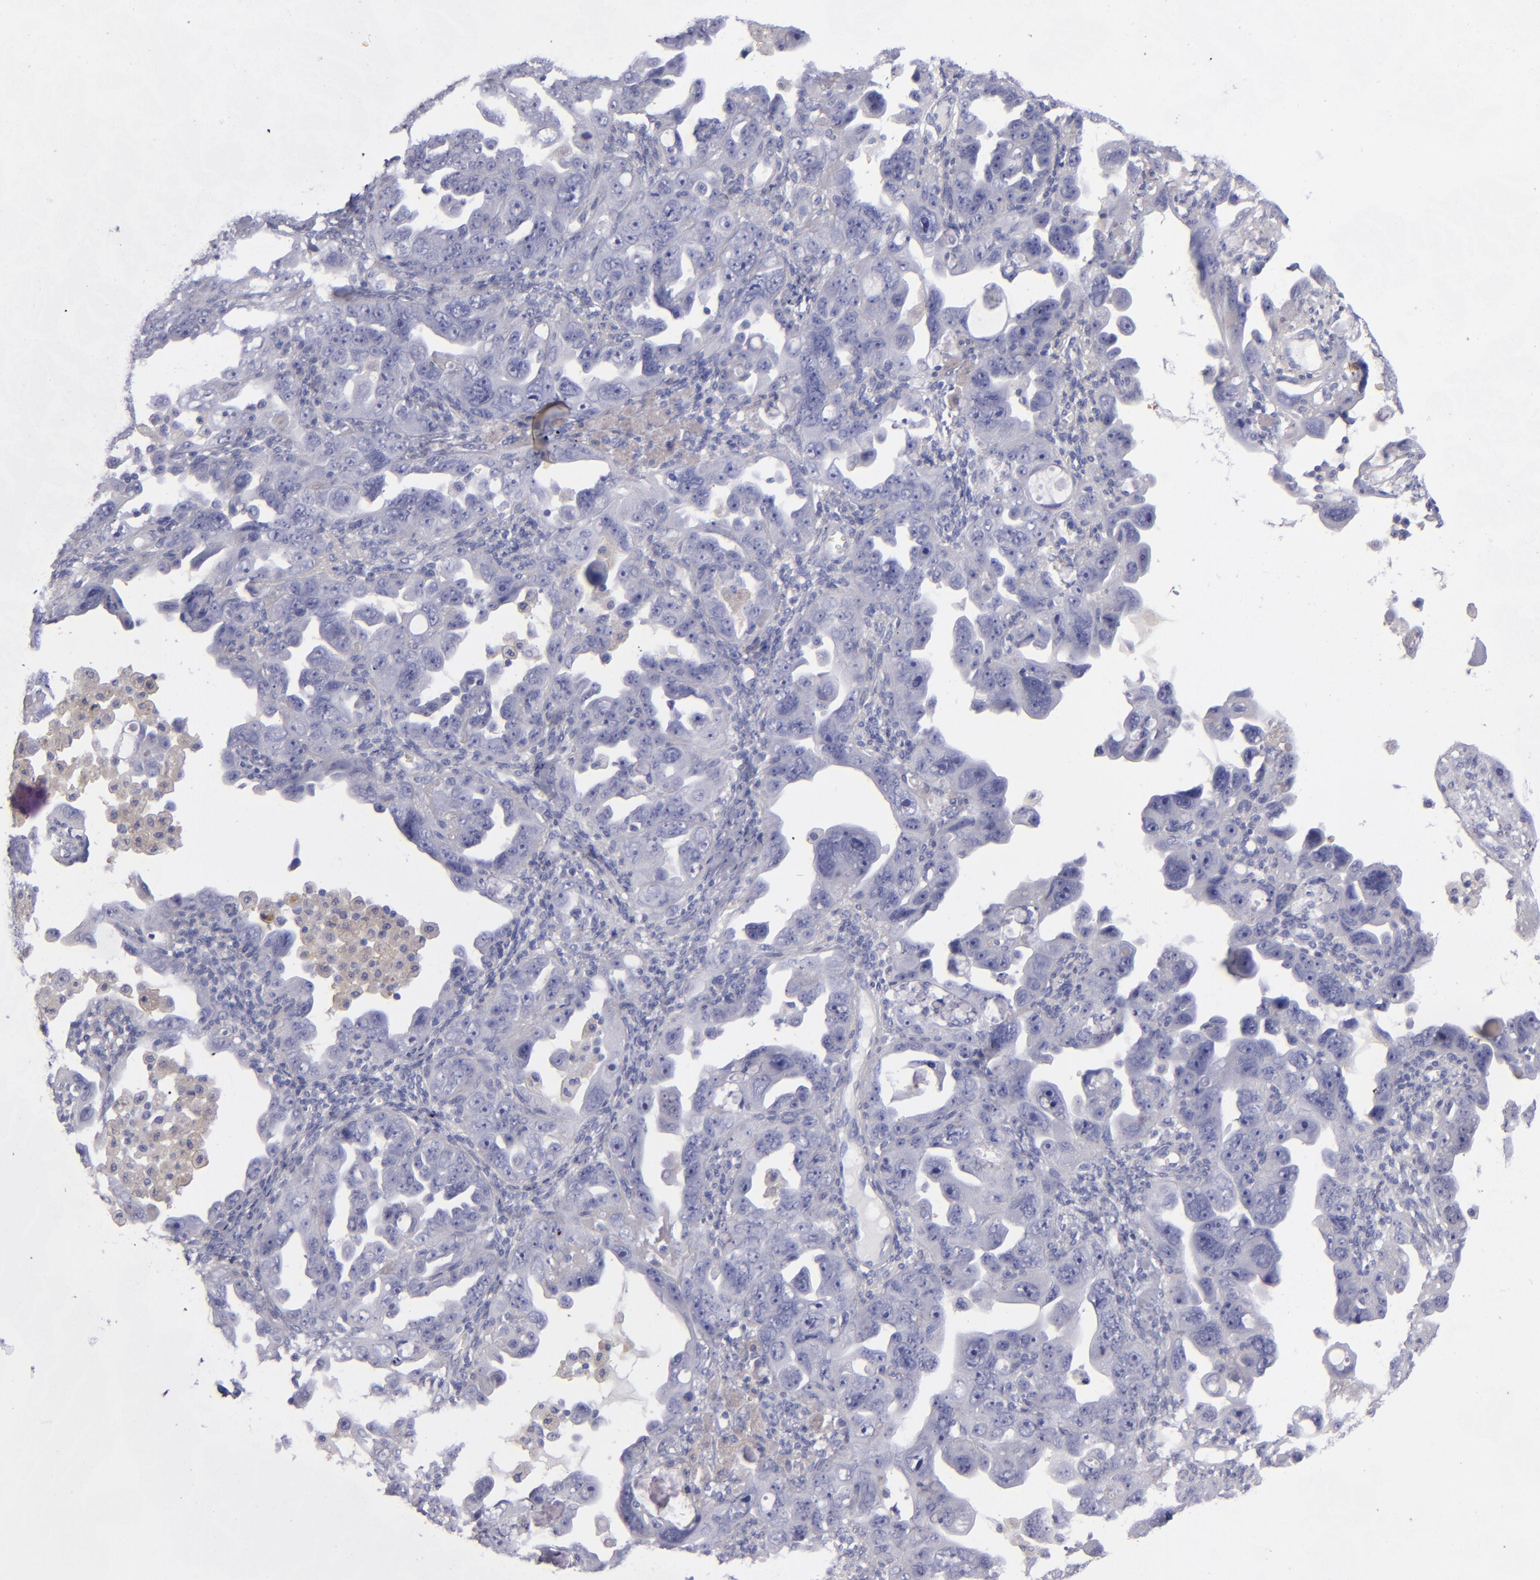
{"staining": {"intensity": "negative", "quantity": "none", "location": "none"}, "tissue": "ovarian cancer", "cell_type": "Tumor cells", "image_type": "cancer", "snomed": [{"axis": "morphology", "description": "Cystadenocarcinoma, serous, NOS"}, {"axis": "topography", "description": "Ovary"}], "caption": "Immunohistochemistry of human serous cystadenocarcinoma (ovarian) displays no expression in tumor cells.", "gene": "CD22", "patient": {"sex": "female", "age": 66}}